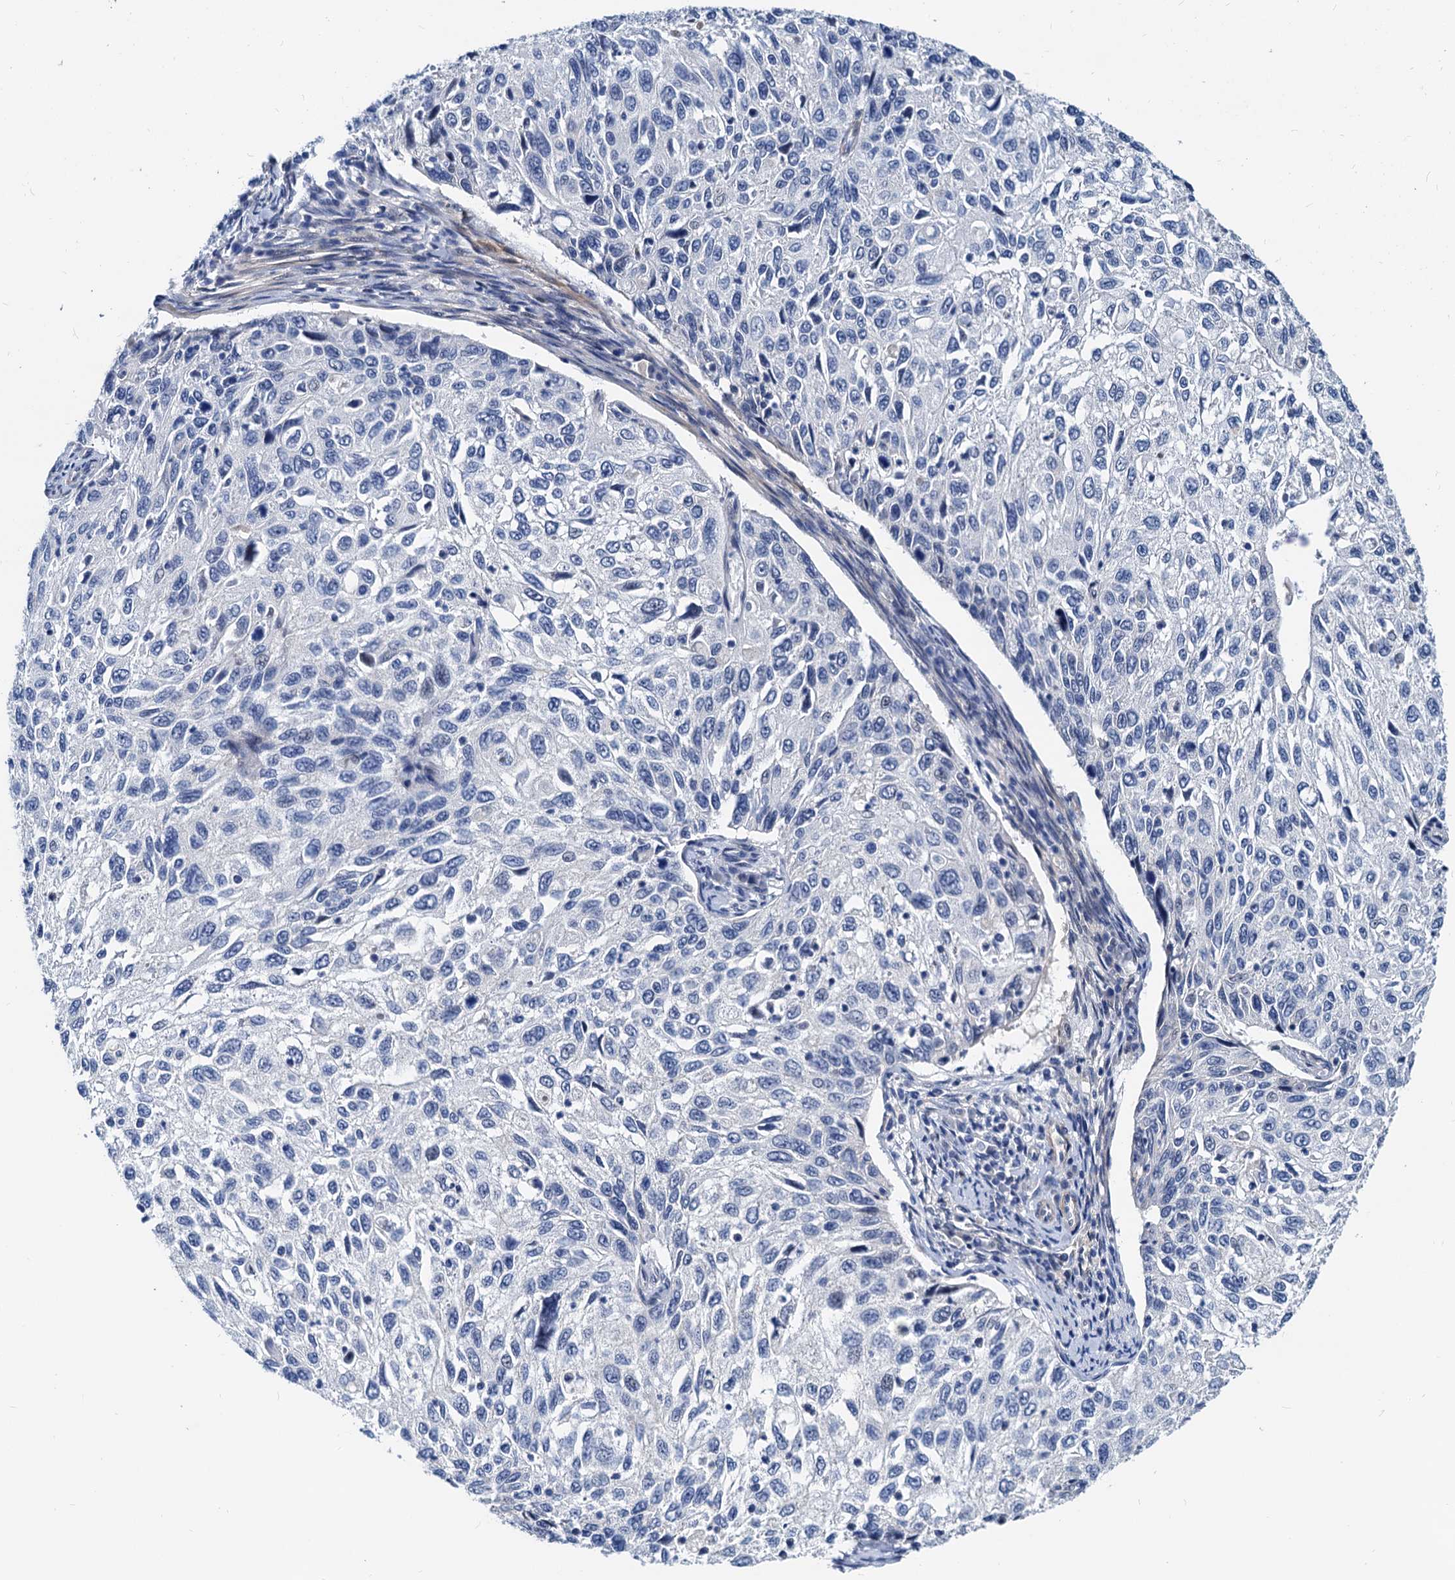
{"staining": {"intensity": "negative", "quantity": "none", "location": "none"}, "tissue": "cervical cancer", "cell_type": "Tumor cells", "image_type": "cancer", "snomed": [{"axis": "morphology", "description": "Squamous cell carcinoma, NOS"}, {"axis": "topography", "description": "Cervix"}], "caption": "High power microscopy histopathology image of an immunohistochemistry photomicrograph of cervical squamous cell carcinoma, revealing no significant staining in tumor cells.", "gene": "HSF2", "patient": {"sex": "female", "age": 70}}